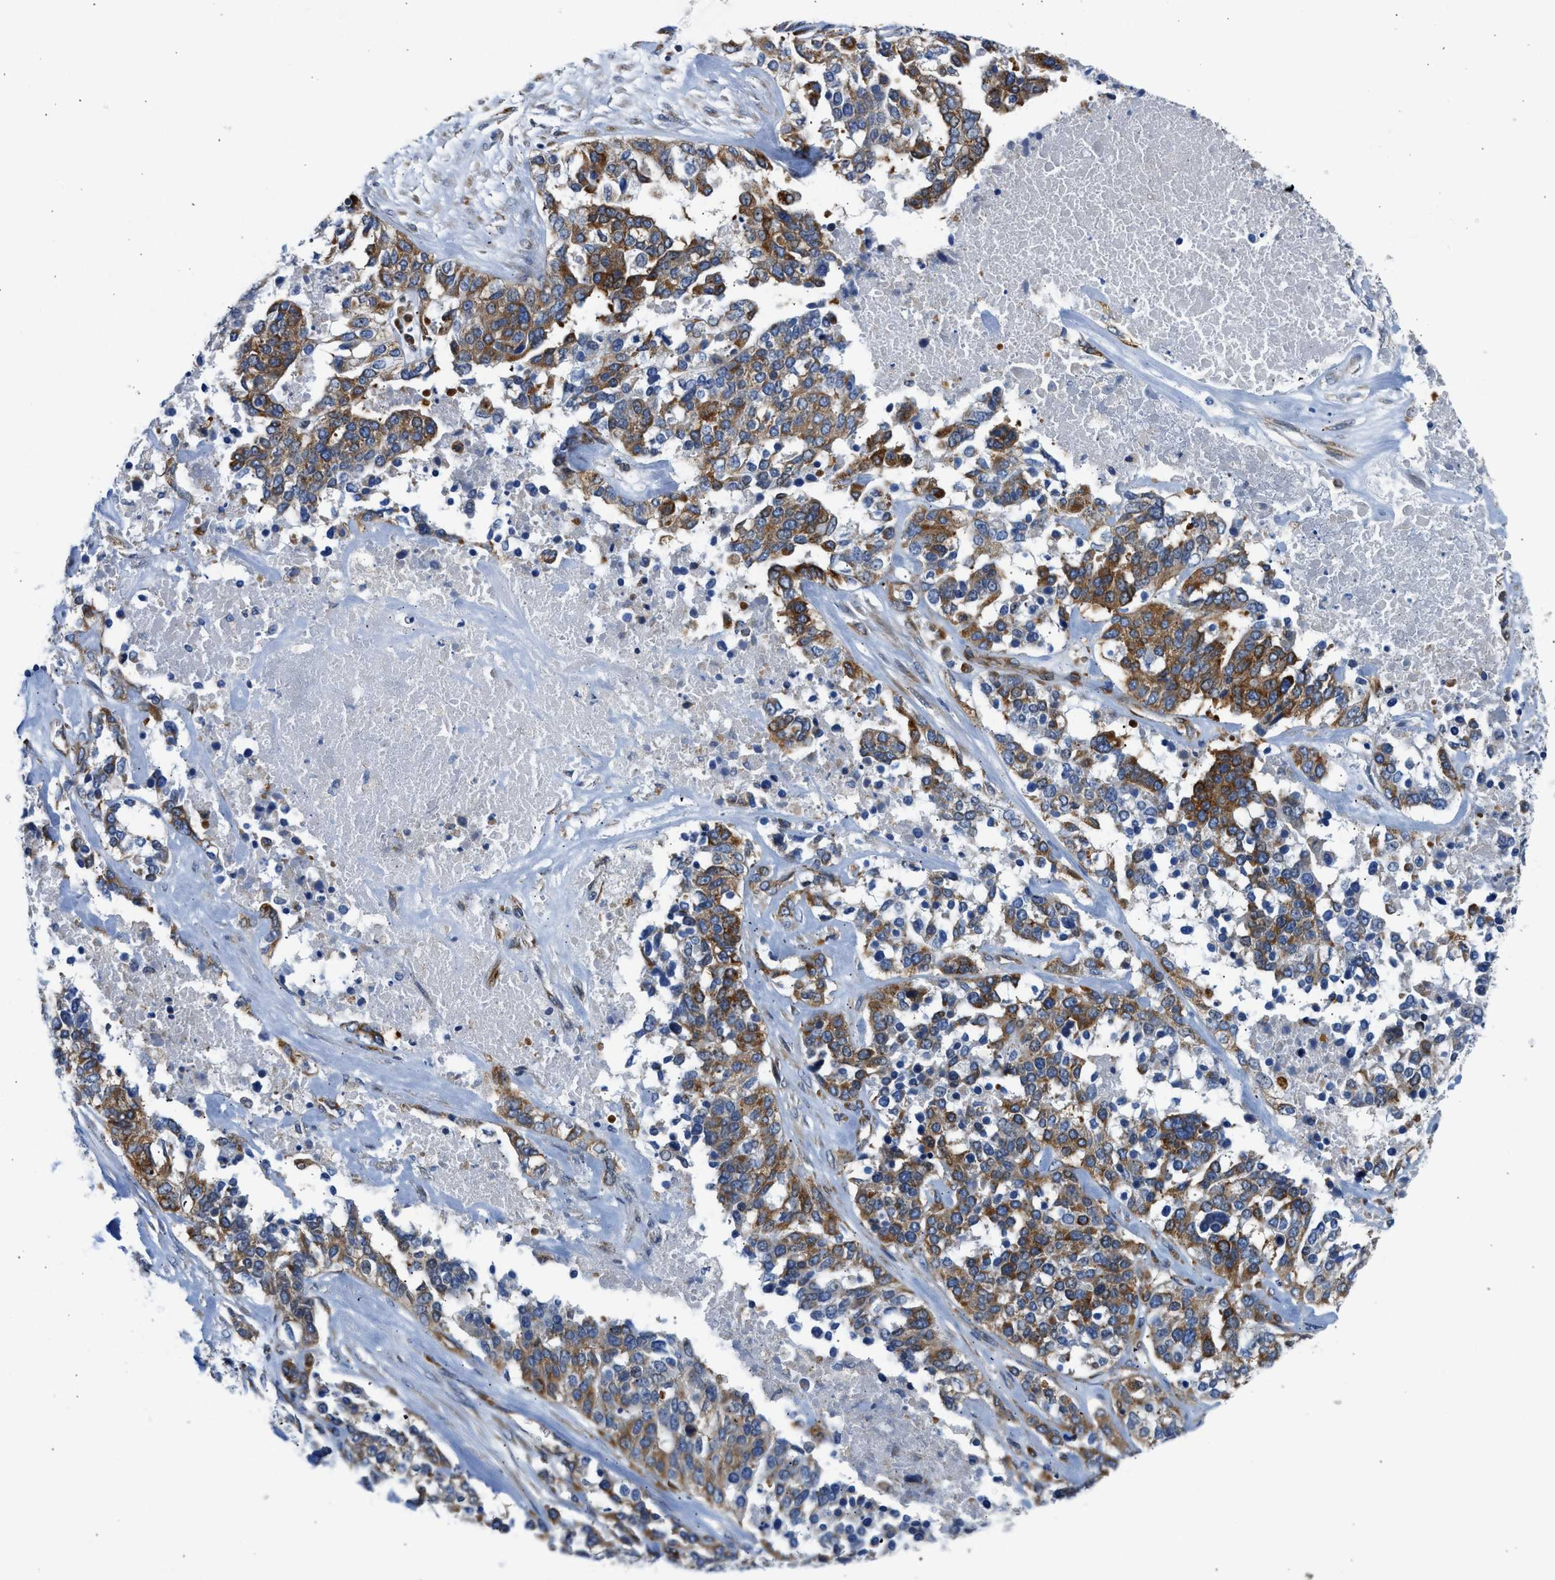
{"staining": {"intensity": "strong", "quantity": ">75%", "location": "cytoplasmic/membranous"}, "tissue": "ovarian cancer", "cell_type": "Tumor cells", "image_type": "cancer", "snomed": [{"axis": "morphology", "description": "Cystadenocarcinoma, serous, NOS"}, {"axis": "topography", "description": "Ovary"}], "caption": "Ovarian serous cystadenocarcinoma was stained to show a protein in brown. There is high levels of strong cytoplasmic/membranous positivity in about >75% of tumor cells.", "gene": "CAMKK2", "patient": {"sex": "female", "age": 44}}